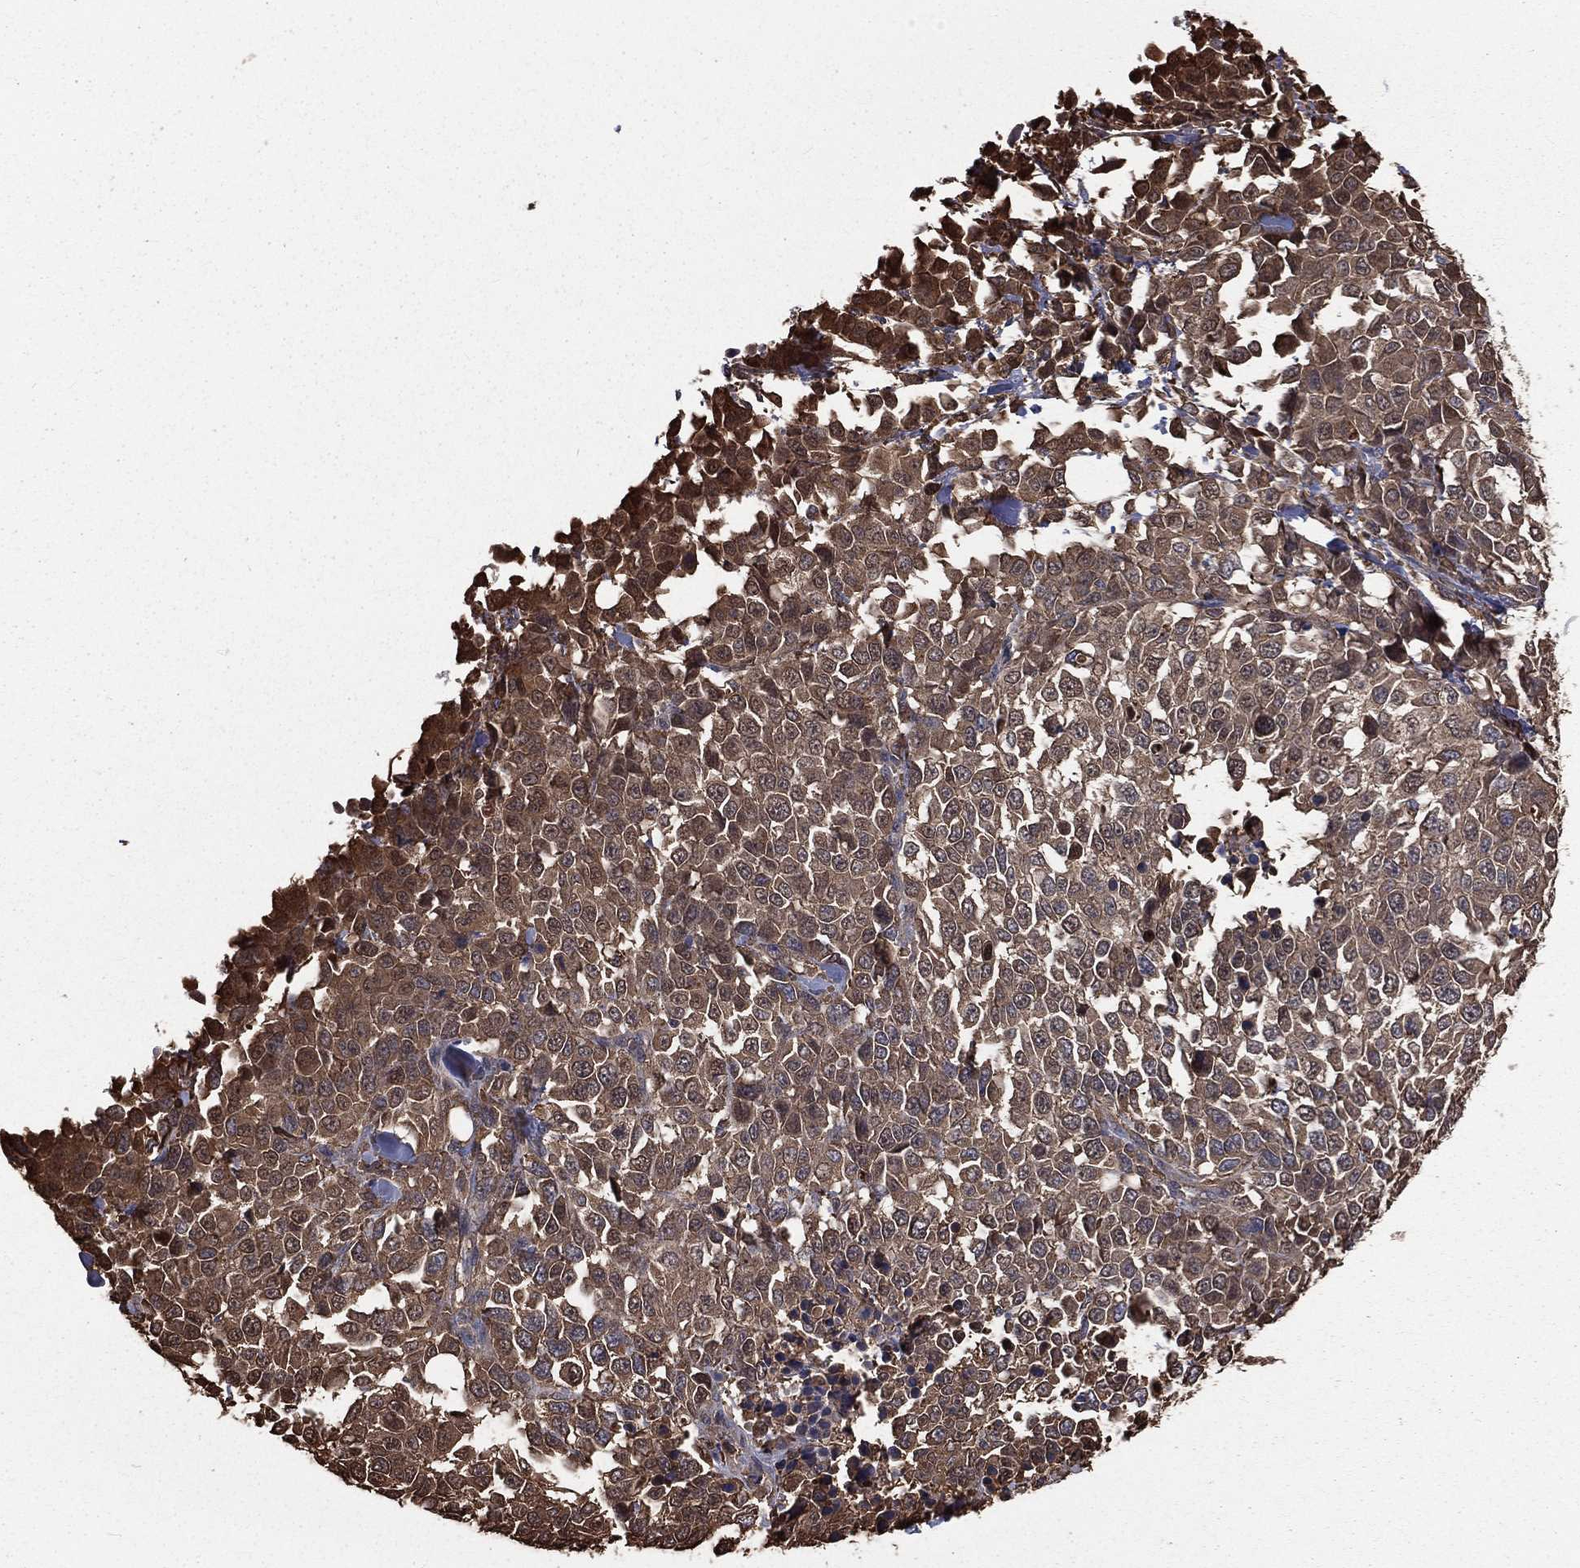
{"staining": {"intensity": "moderate", "quantity": ">75%", "location": "cytoplasmic/membranous"}, "tissue": "melanoma", "cell_type": "Tumor cells", "image_type": "cancer", "snomed": [{"axis": "morphology", "description": "Malignant melanoma, Metastatic site"}, {"axis": "topography", "description": "Skin"}], "caption": "High-magnification brightfield microscopy of malignant melanoma (metastatic site) stained with DAB (3,3'-diaminobenzidine) (brown) and counterstained with hematoxylin (blue). tumor cells exhibit moderate cytoplasmic/membranous positivity is present in approximately>75% of cells. (DAB IHC, brown staining for protein, blue staining for nuclei).", "gene": "TBC1D2", "patient": {"sex": "male", "age": 84}}